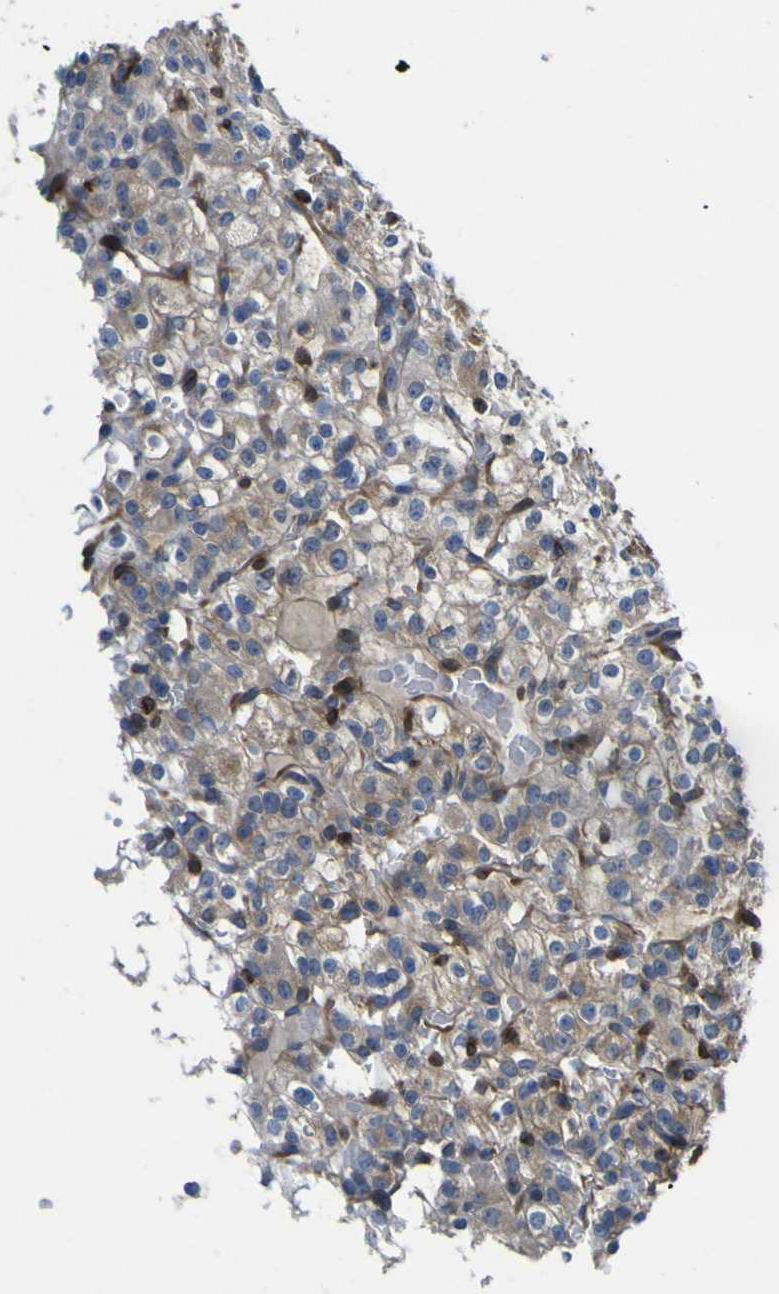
{"staining": {"intensity": "weak", "quantity": ">75%", "location": "cytoplasmic/membranous"}, "tissue": "renal cancer", "cell_type": "Tumor cells", "image_type": "cancer", "snomed": [{"axis": "morphology", "description": "Normal tissue, NOS"}, {"axis": "morphology", "description": "Adenocarcinoma, NOS"}, {"axis": "topography", "description": "Kidney"}], "caption": "High-magnification brightfield microscopy of renal cancer (adenocarcinoma) stained with DAB (3,3'-diaminobenzidine) (brown) and counterstained with hematoxylin (blue). tumor cells exhibit weak cytoplasmic/membranous positivity is present in about>75% of cells.", "gene": "EML2", "patient": {"sex": "female", "age": 72}}